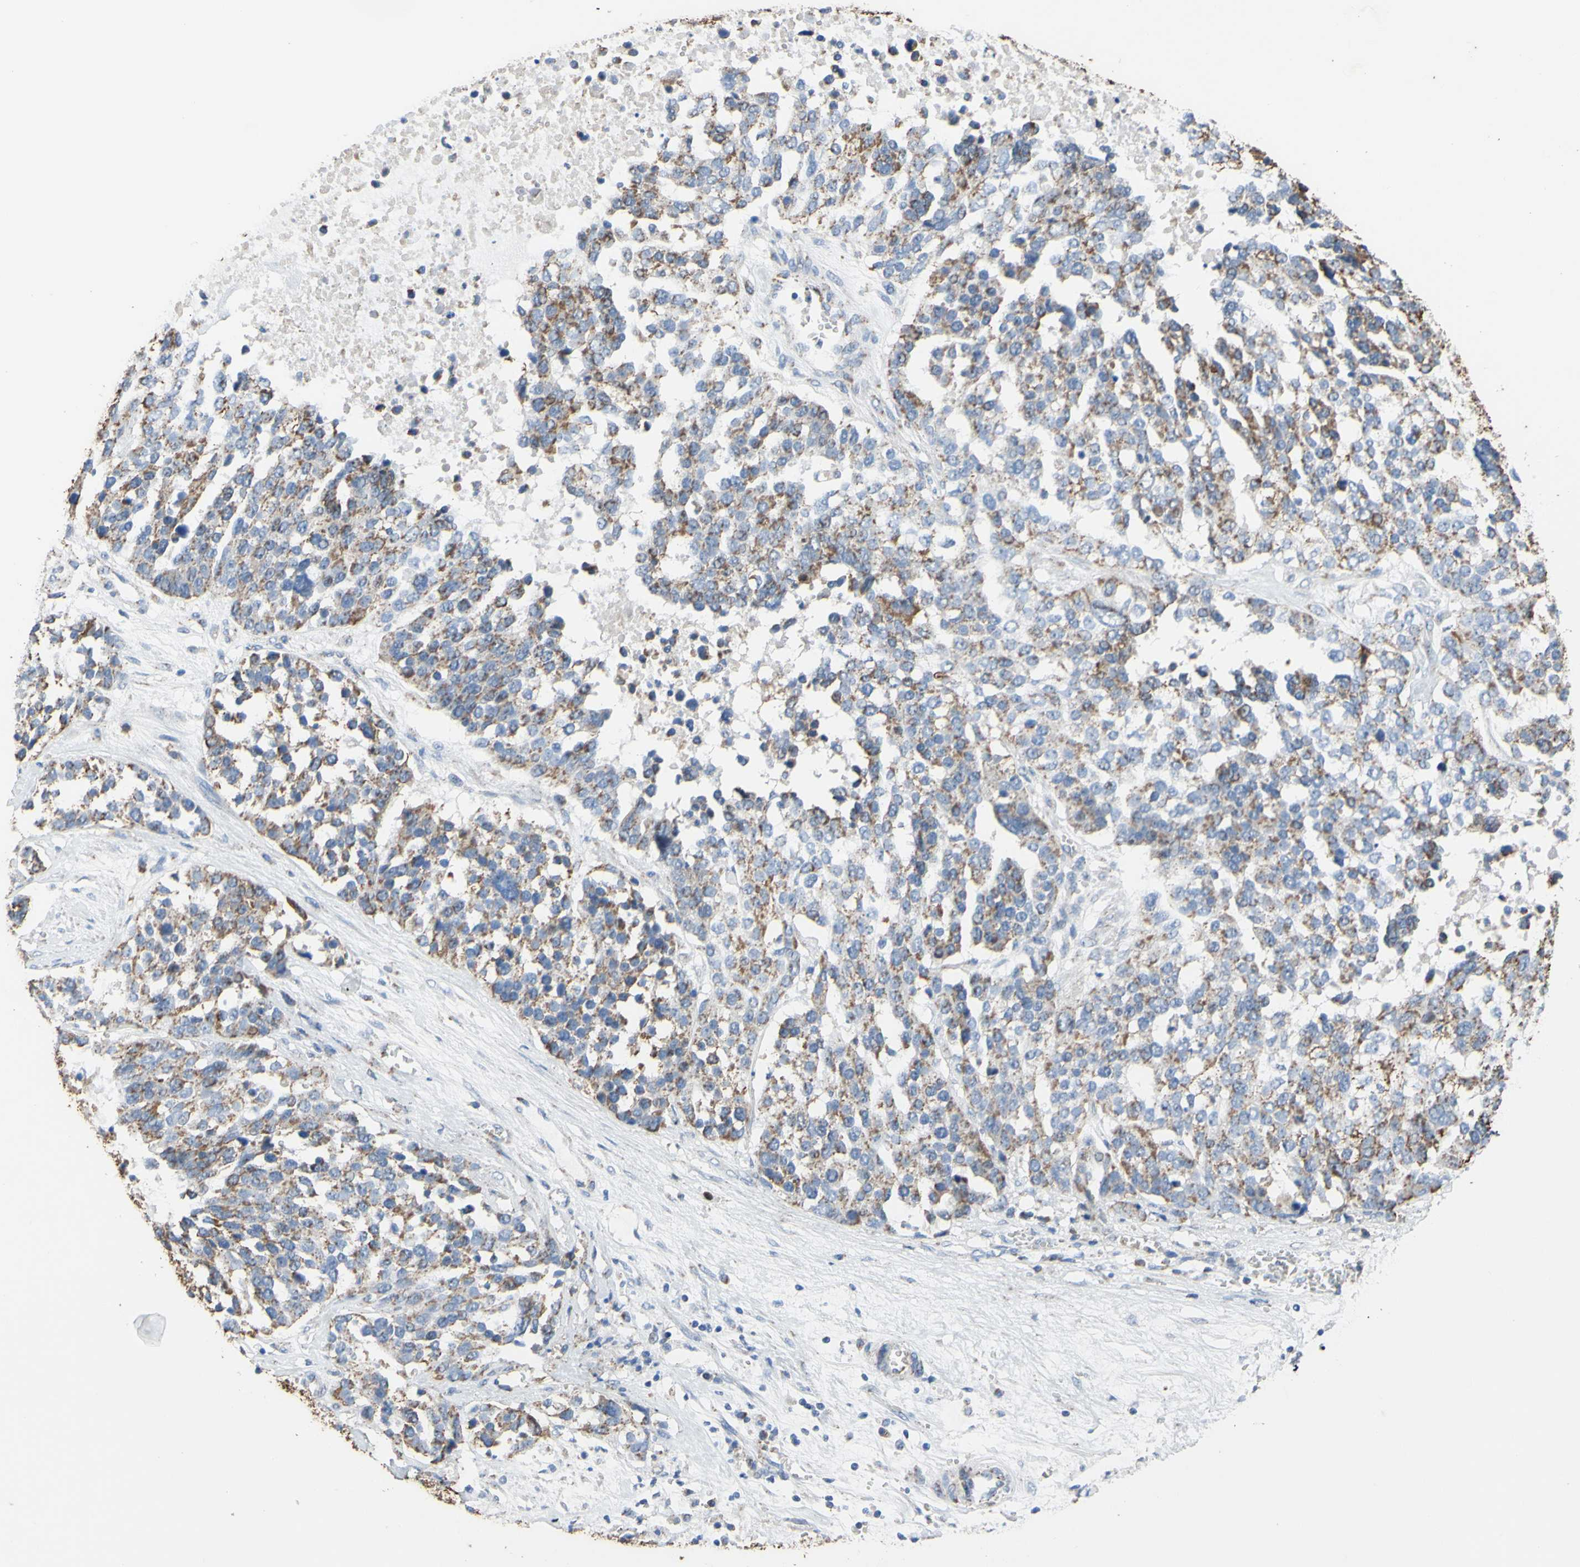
{"staining": {"intensity": "weak", "quantity": "25%-75%", "location": "cytoplasmic/membranous"}, "tissue": "ovarian cancer", "cell_type": "Tumor cells", "image_type": "cancer", "snomed": [{"axis": "morphology", "description": "Cystadenocarcinoma, serous, NOS"}, {"axis": "topography", "description": "Ovary"}], "caption": "Immunohistochemical staining of human ovarian cancer (serous cystadenocarcinoma) demonstrates low levels of weak cytoplasmic/membranous staining in approximately 25%-75% of tumor cells.", "gene": "CMKLR2", "patient": {"sex": "female", "age": 44}}